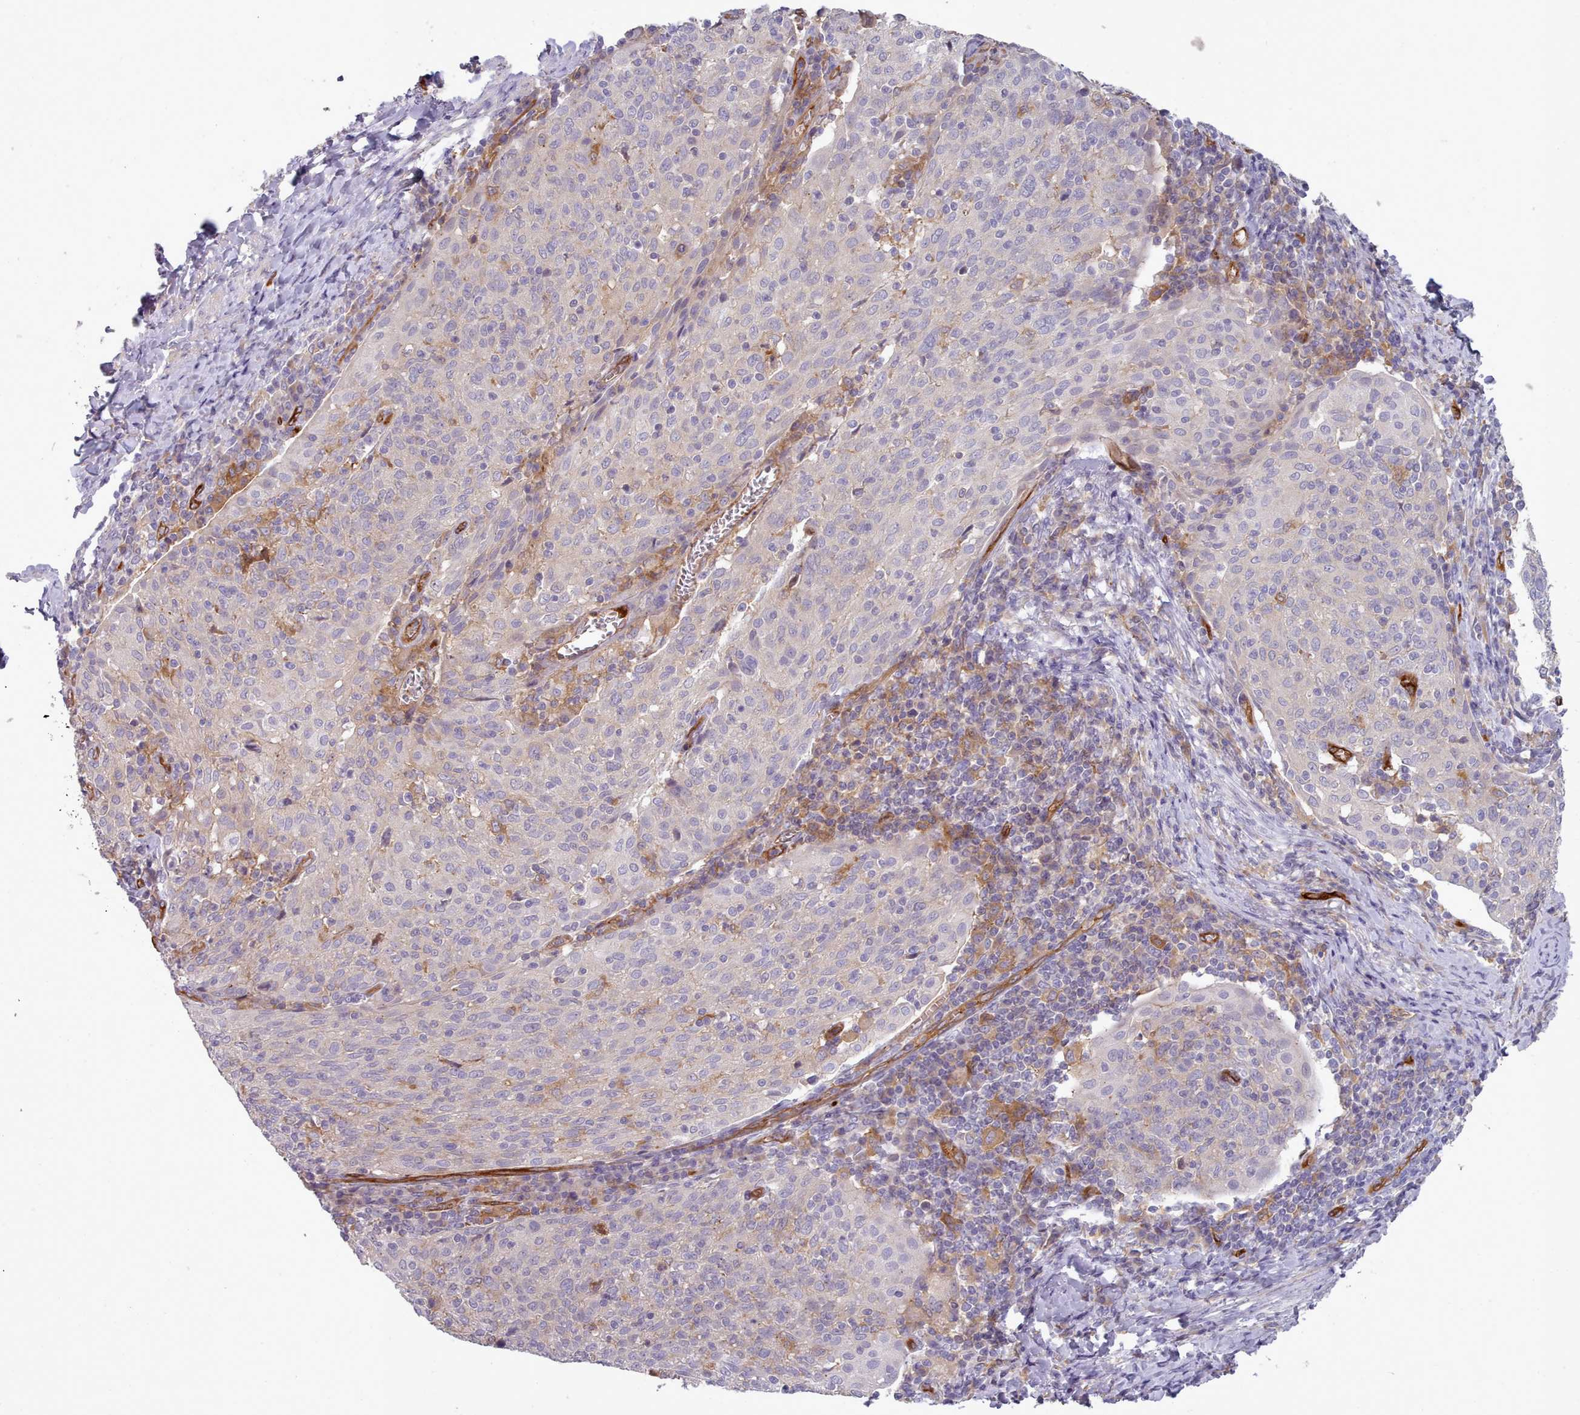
{"staining": {"intensity": "negative", "quantity": "none", "location": "none"}, "tissue": "cervical cancer", "cell_type": "Tumor cells", "image_type": "cancer", "snomed": [{"axis": "morphology", "description": "Squamous cell carcinoma, NOS"}, {"axis": "topography", "description": "Cervix"}], "caption": "Micrograph shows no significant protein positivity in tumor cells of cervical squamous cell carcinoma.", "gene": "CD300LF", "patient": {"sex": "female", "age": 52}}